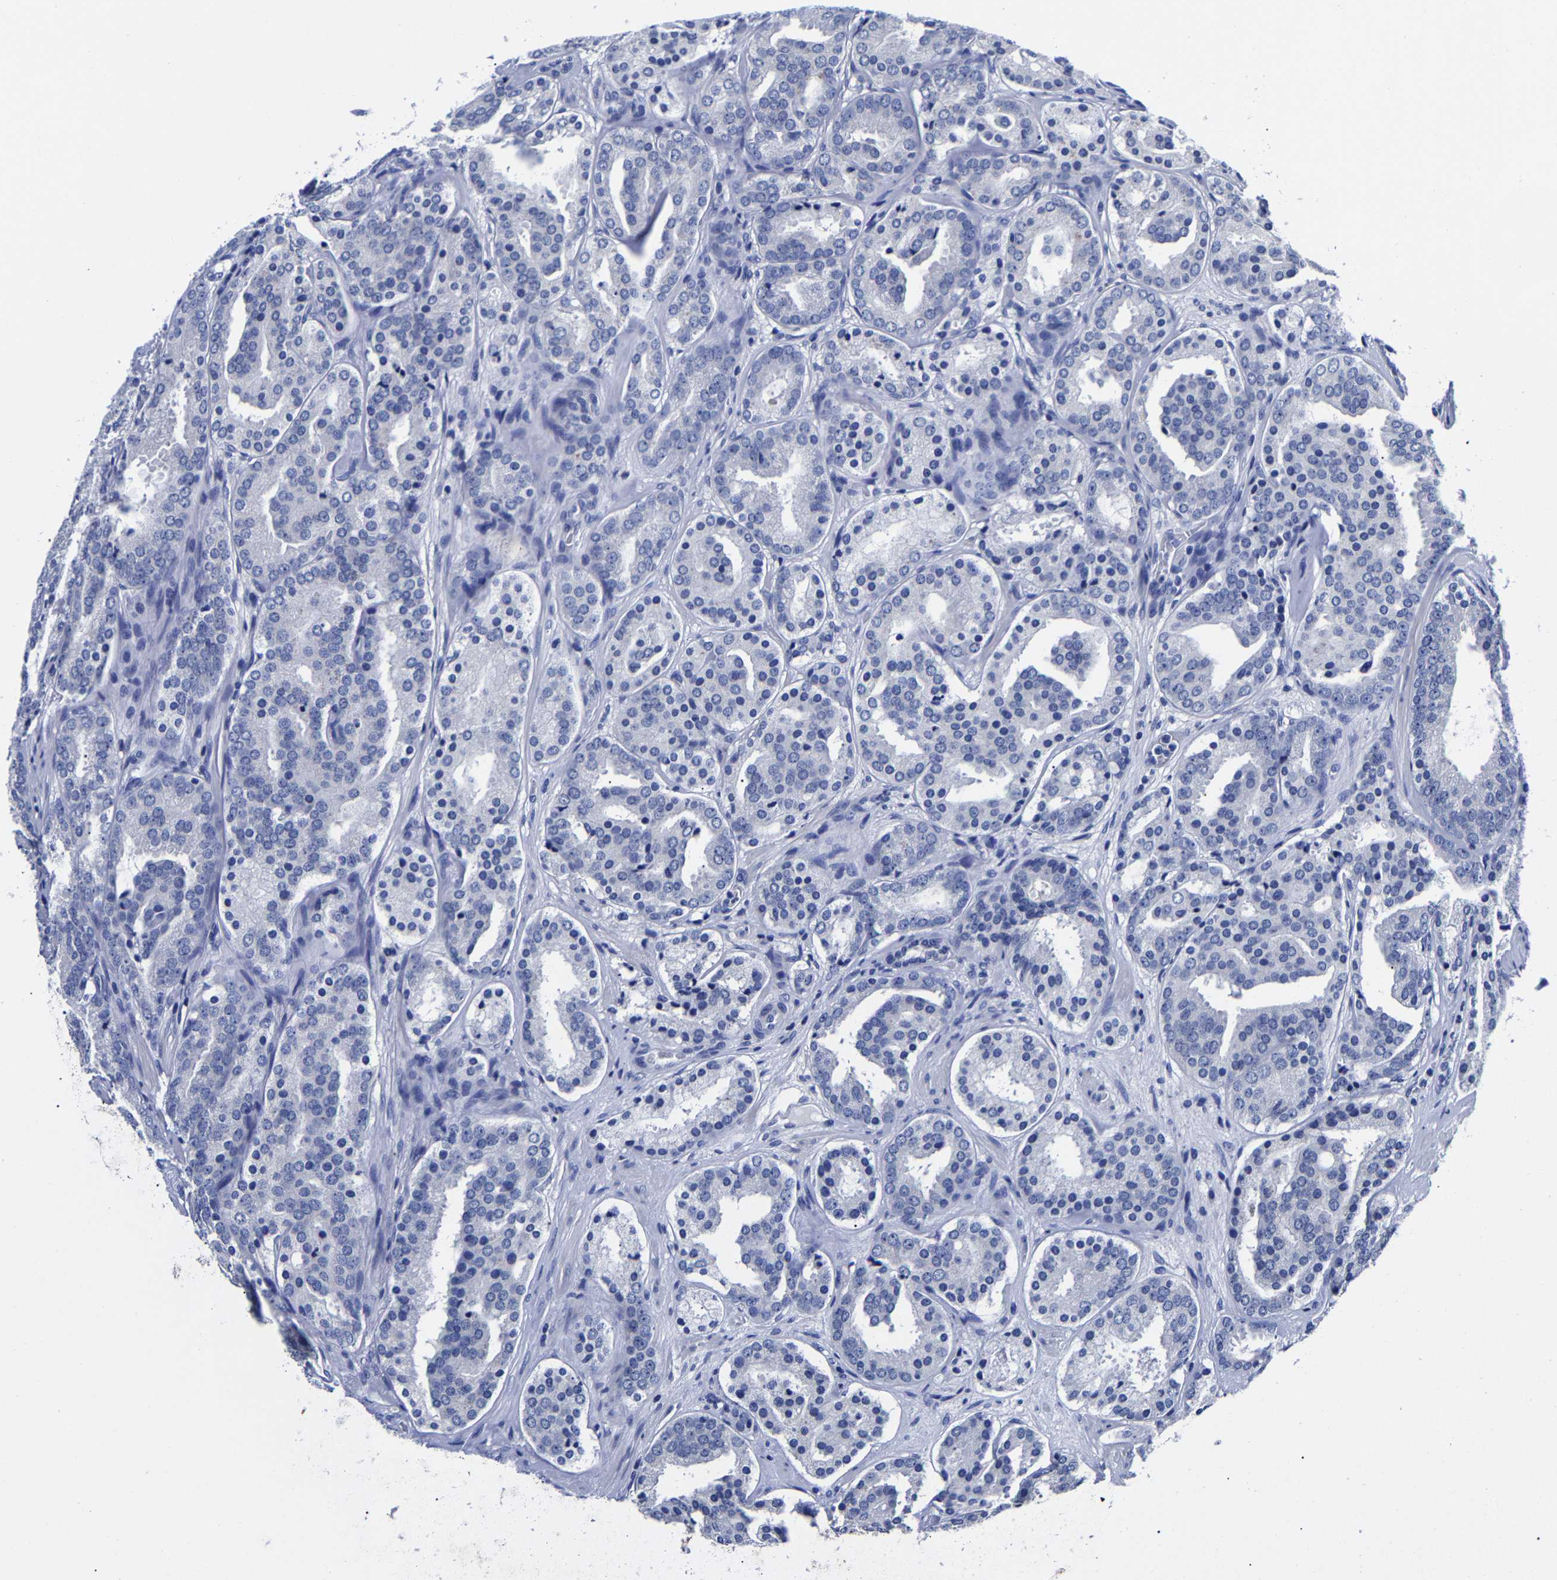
{"staining": {"intensity": "negative", "quantity": "none", "location": "none"}, "tissue": "prostate cancer", "cell_type": "Tumor cells", "image_type": "cancer", "snomed": [{"axis": "morphology", "description": "Adenocarcinoma, Low grade"}, {"axis": "topography", "description": "Prostate"}], "caption": "This is an IHC histopathology image of prostate low-grade adenocarcinoma. There is no staining in tumor cells.", "gene": "CPA2", "patient": {"sex": "male", "age": 69}}